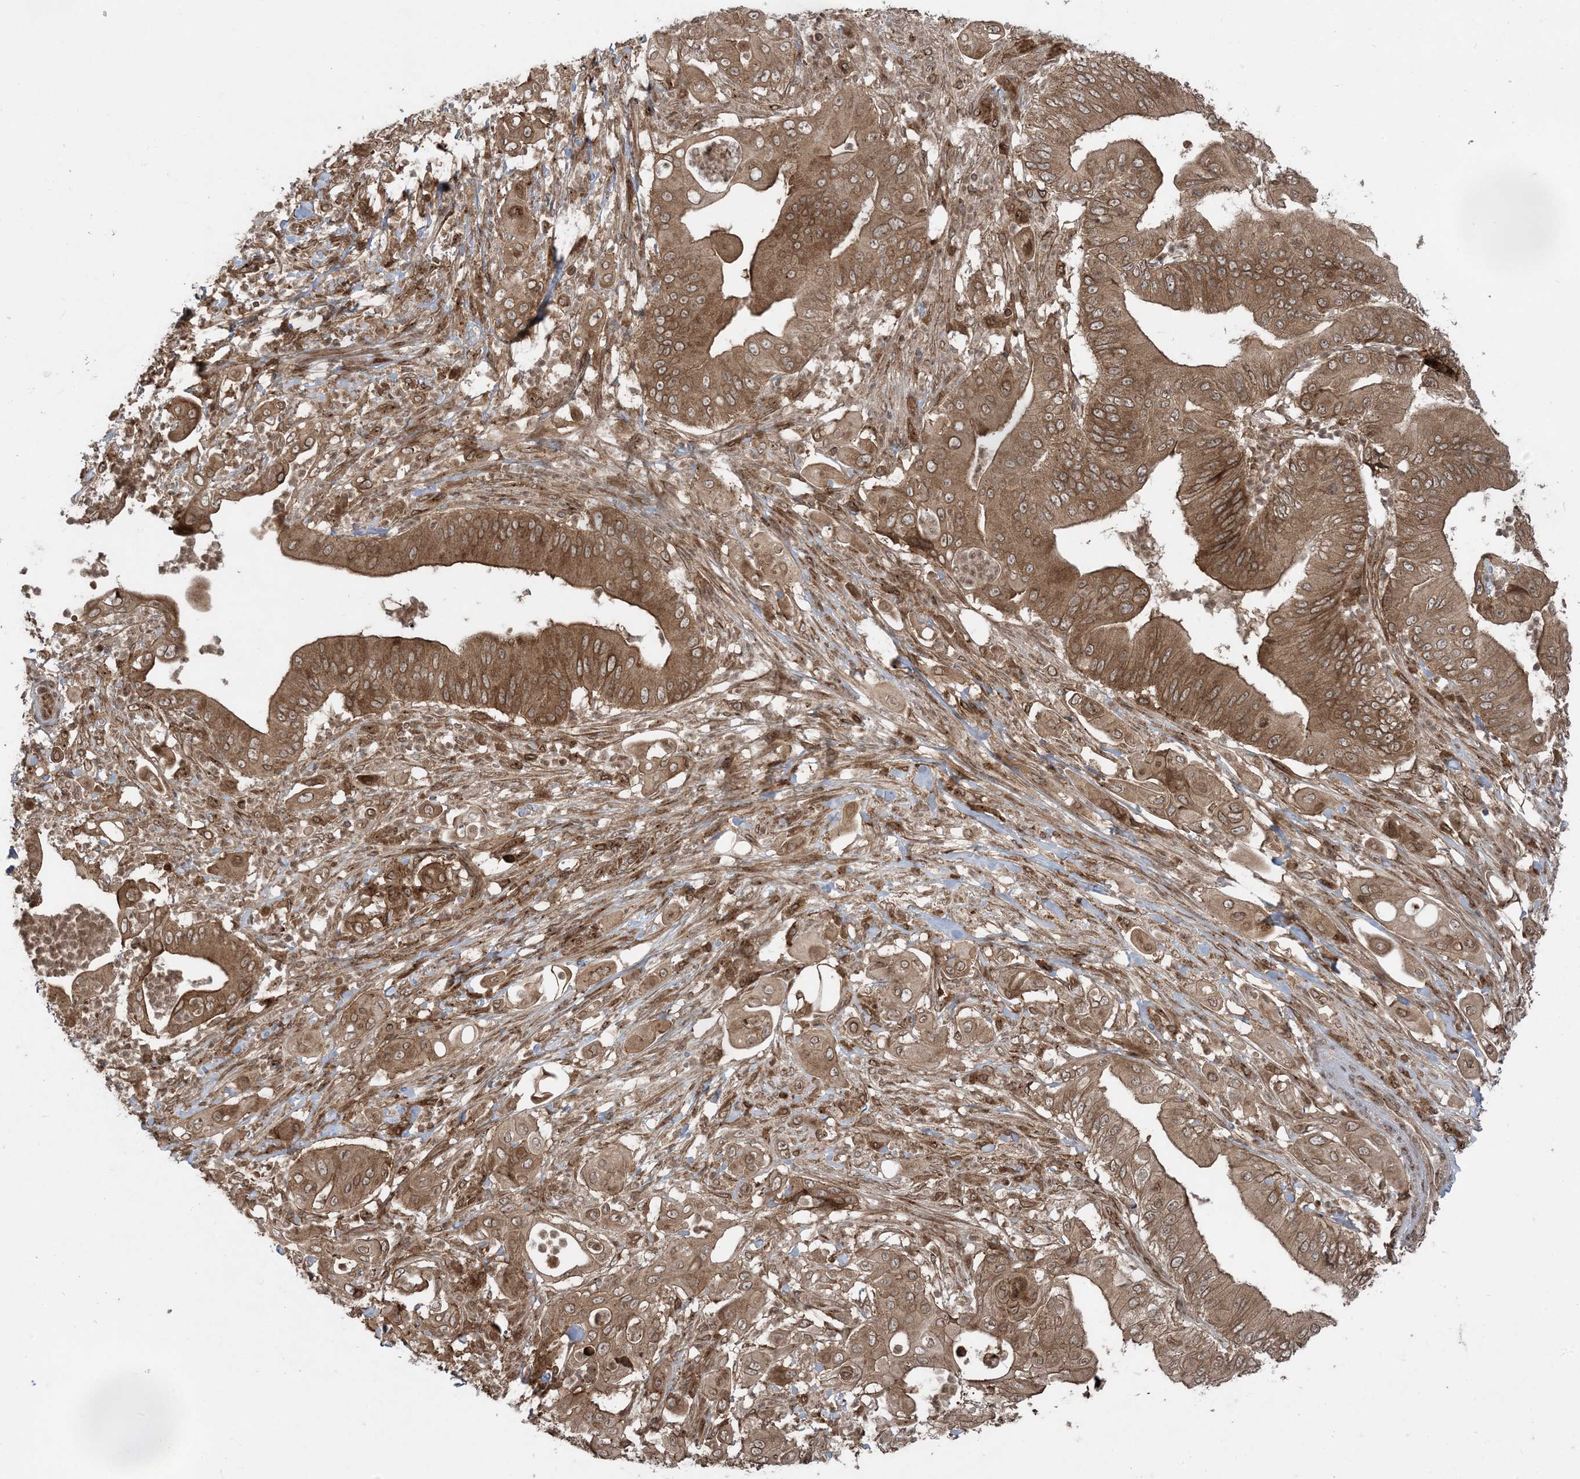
{"staining": {"intensity": "moderate", "quantity": ">75%", "location": "cytoplasmic/membranous"}, "tissue": "pancreatic cancer", "cell_type": "Tumor cells", "image_type": "cancer", "snomed": [{"axis": "morphology", "description": "Adenocarcinoma, NOS"}, {"axis": "topography", "description": "Pancreas"}], "caption": "Immunohistochemical staining of adenocarcinoma (pancreatic) demonstrates medium levels of moderate cytoplasmic/membranous staining in approximately >75% of tumor cells.", "gene": "DDX19B", "patient": {"sex": "female", "age": 77}}